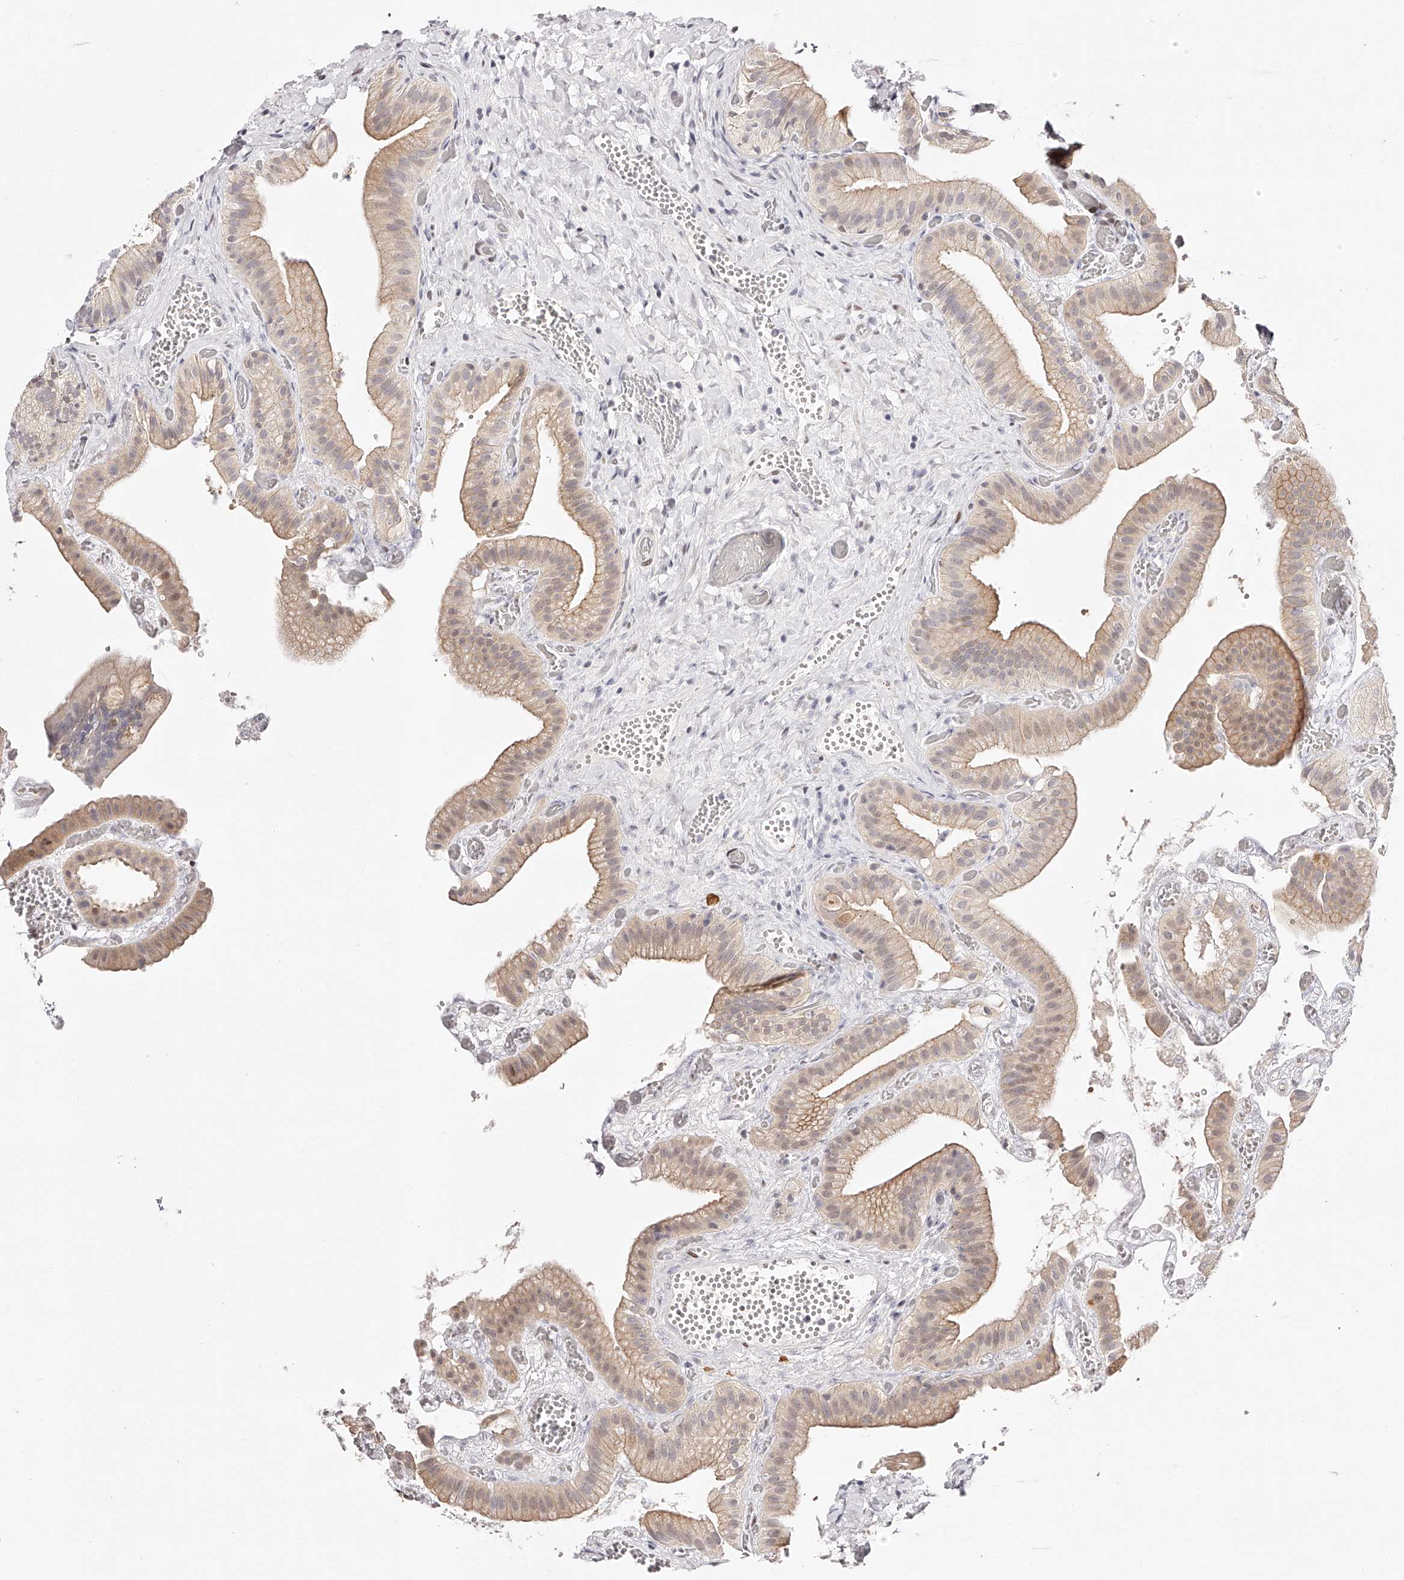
{"staining": {"intensity": "weak", "quantity": "25%-75%", "location": "cytoplasmic/membranous,nuclear"}, "tissue": "gallbladder", "cell_type": "Glandular cells", "image_type": "normal", "snomed": [{"axis": "morphology", "description": "Normal tissue, NOS"}, {"axis": "topography", "description": "Gallbladder"}], "caption": "A micrograph of human gallbladder stained for a protein displays weak cytoplasmic/membranous,nuclear brown staining in glandular cells.", "gene": "USF3", "patient": {"sex": "female", "age": 64}}